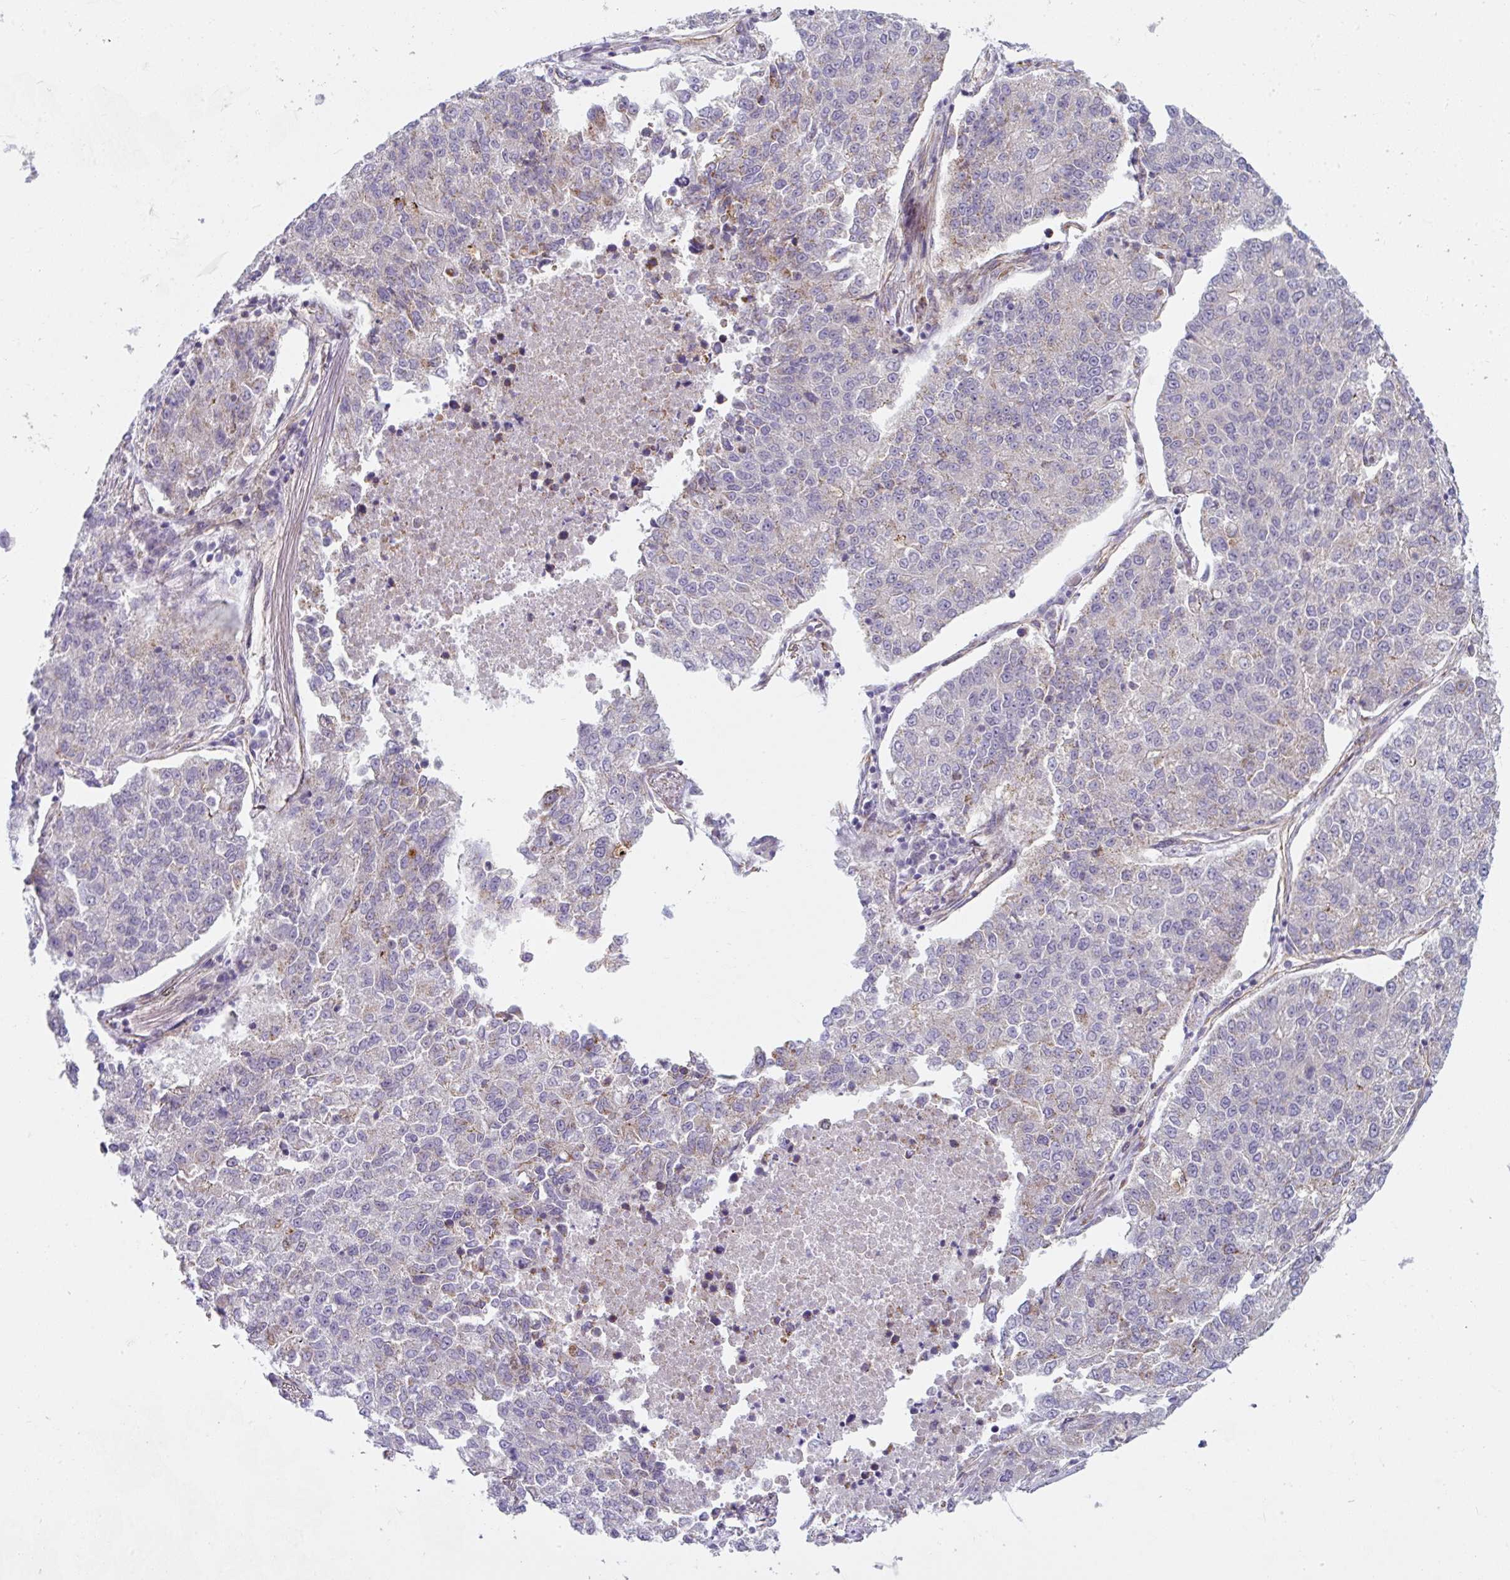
{"staining": {"intensity": "negative", "quantity": "none", "location": "none"}, "tissue": "lung cancer", "cell_type": "Tumor cells", "image_type": "cancer", "snomed": [{"axis": "morphology", "description": "Adenocarcinoma, NOS"}, {"axis": "topography", "description": "Lung"}], "caption": "Tumor cells are negative for protein expression in human lung adenocarcinoma.", "gene": "ANKUB1", "patient": {"sex": "male", "age": 49}}